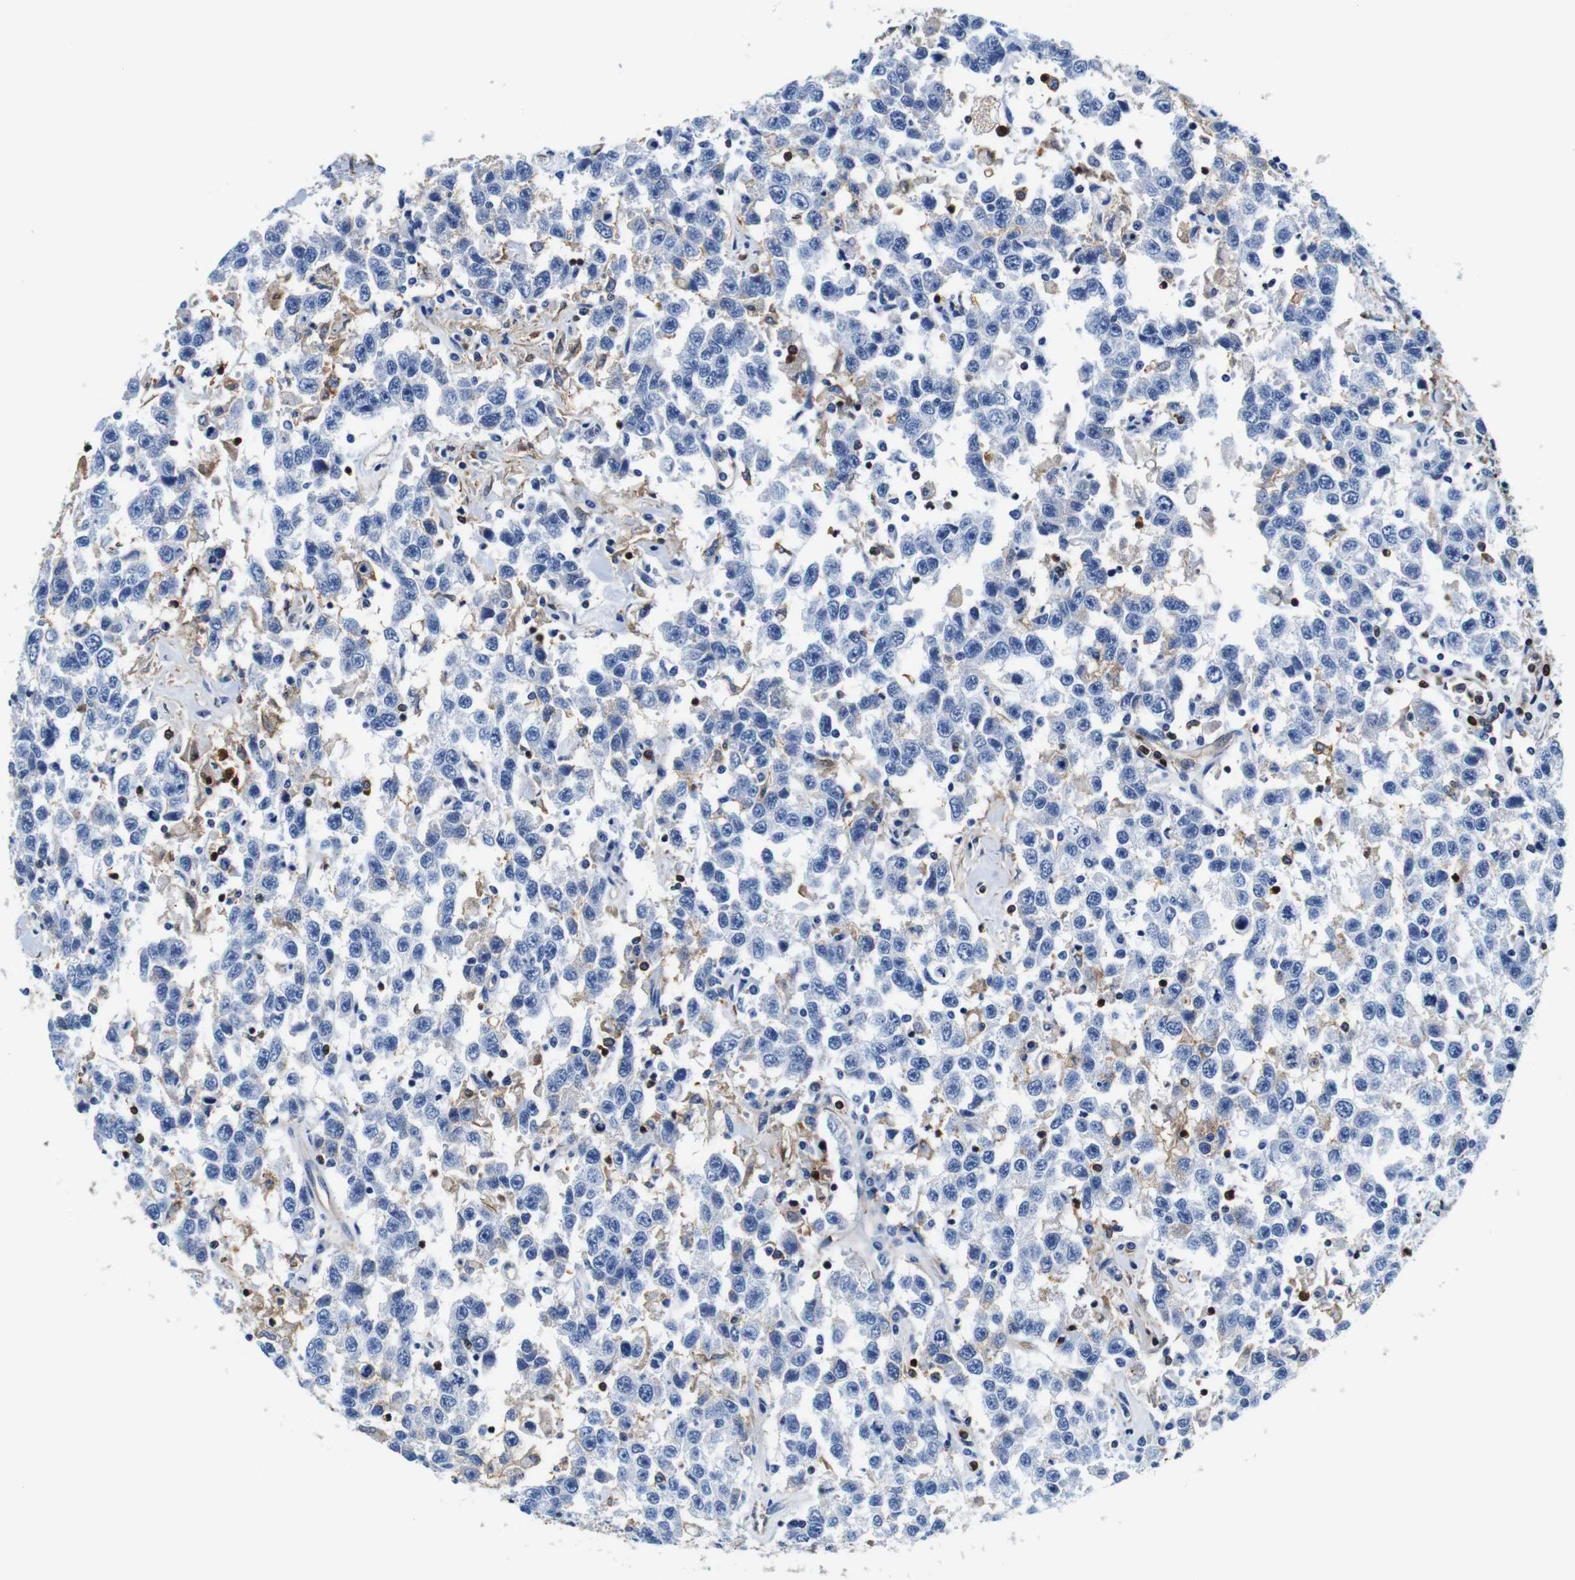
{"staining": {"intensity": "negative", "quantity": "none", "location": "none"}, "tissue": "testis cancer", "cell_type": "Tumor cells", "image_type": "cancer", "snomed": [{"axis": "morphology", "description": "Seminoma, NOS"}, {"axis": "topography", "description": "Testis"}], "caption": "An immunohistochemistry image of seminoma (testis) is shown. There is no staining in tumor cells of seminoma (testis).", "gene": "ANXA1", "patient": {"sex": "male", "age": 41}}